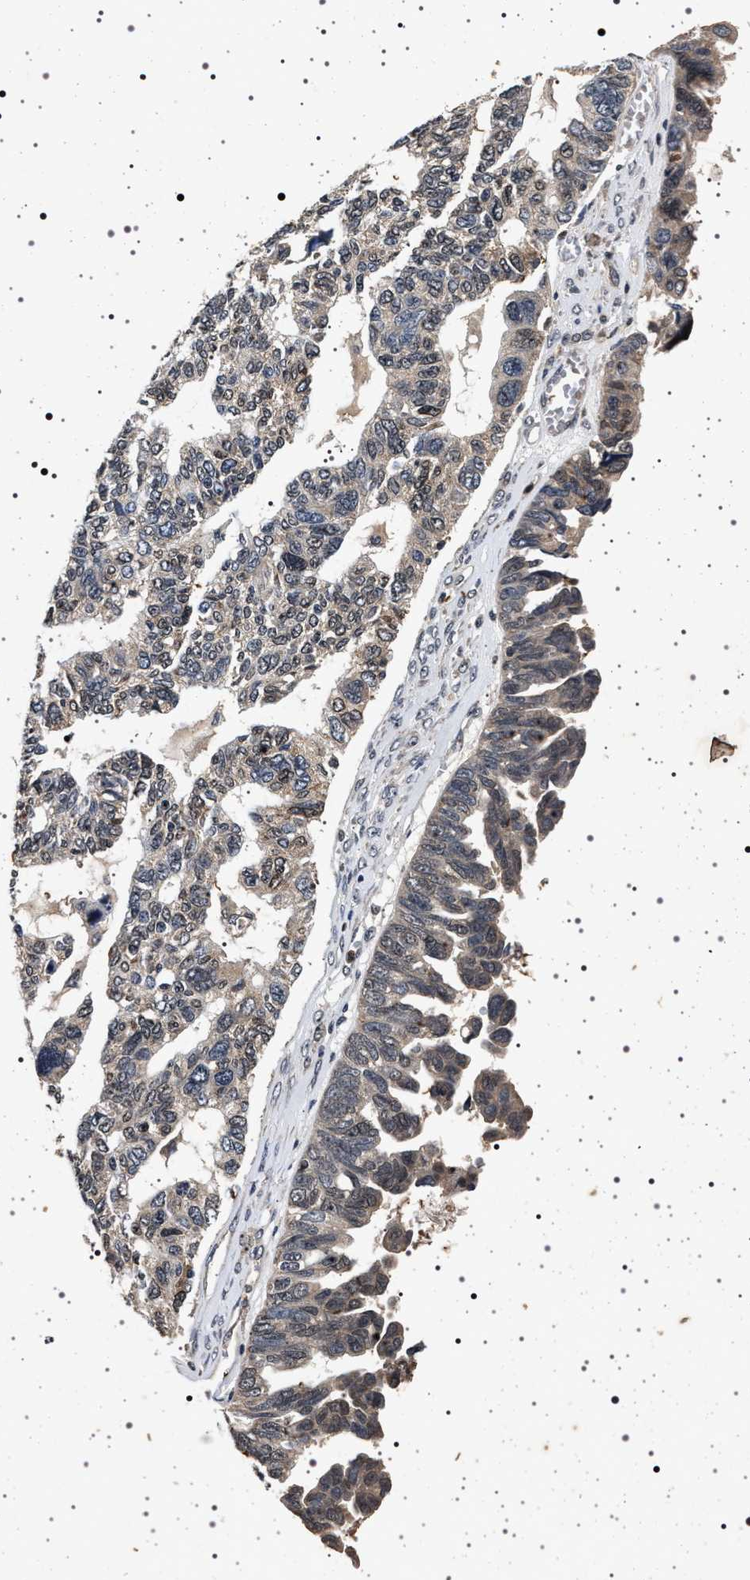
{"staining": {"intensity": "weak", "quantity": "<25%", "location": "cytoplasmic/membranous"}, "tissue": "ovarian cancer", "cell_type": "Tumor cells", "image_type": "cancer", "snomed": [{"axis": "morphology", "description": "Cystadenocarcinoma, serous, NOS"}, {"axis": "topography", "description": "Ovary"}], "caption": "IHC histopathology image of human serous cystadenocarcinoma (ovarian) stained for a protein (brown), which reveals no positivity in tumor cells.", "gene": "CDKN1B", "patient": {"sex": "female", "age": 79}}